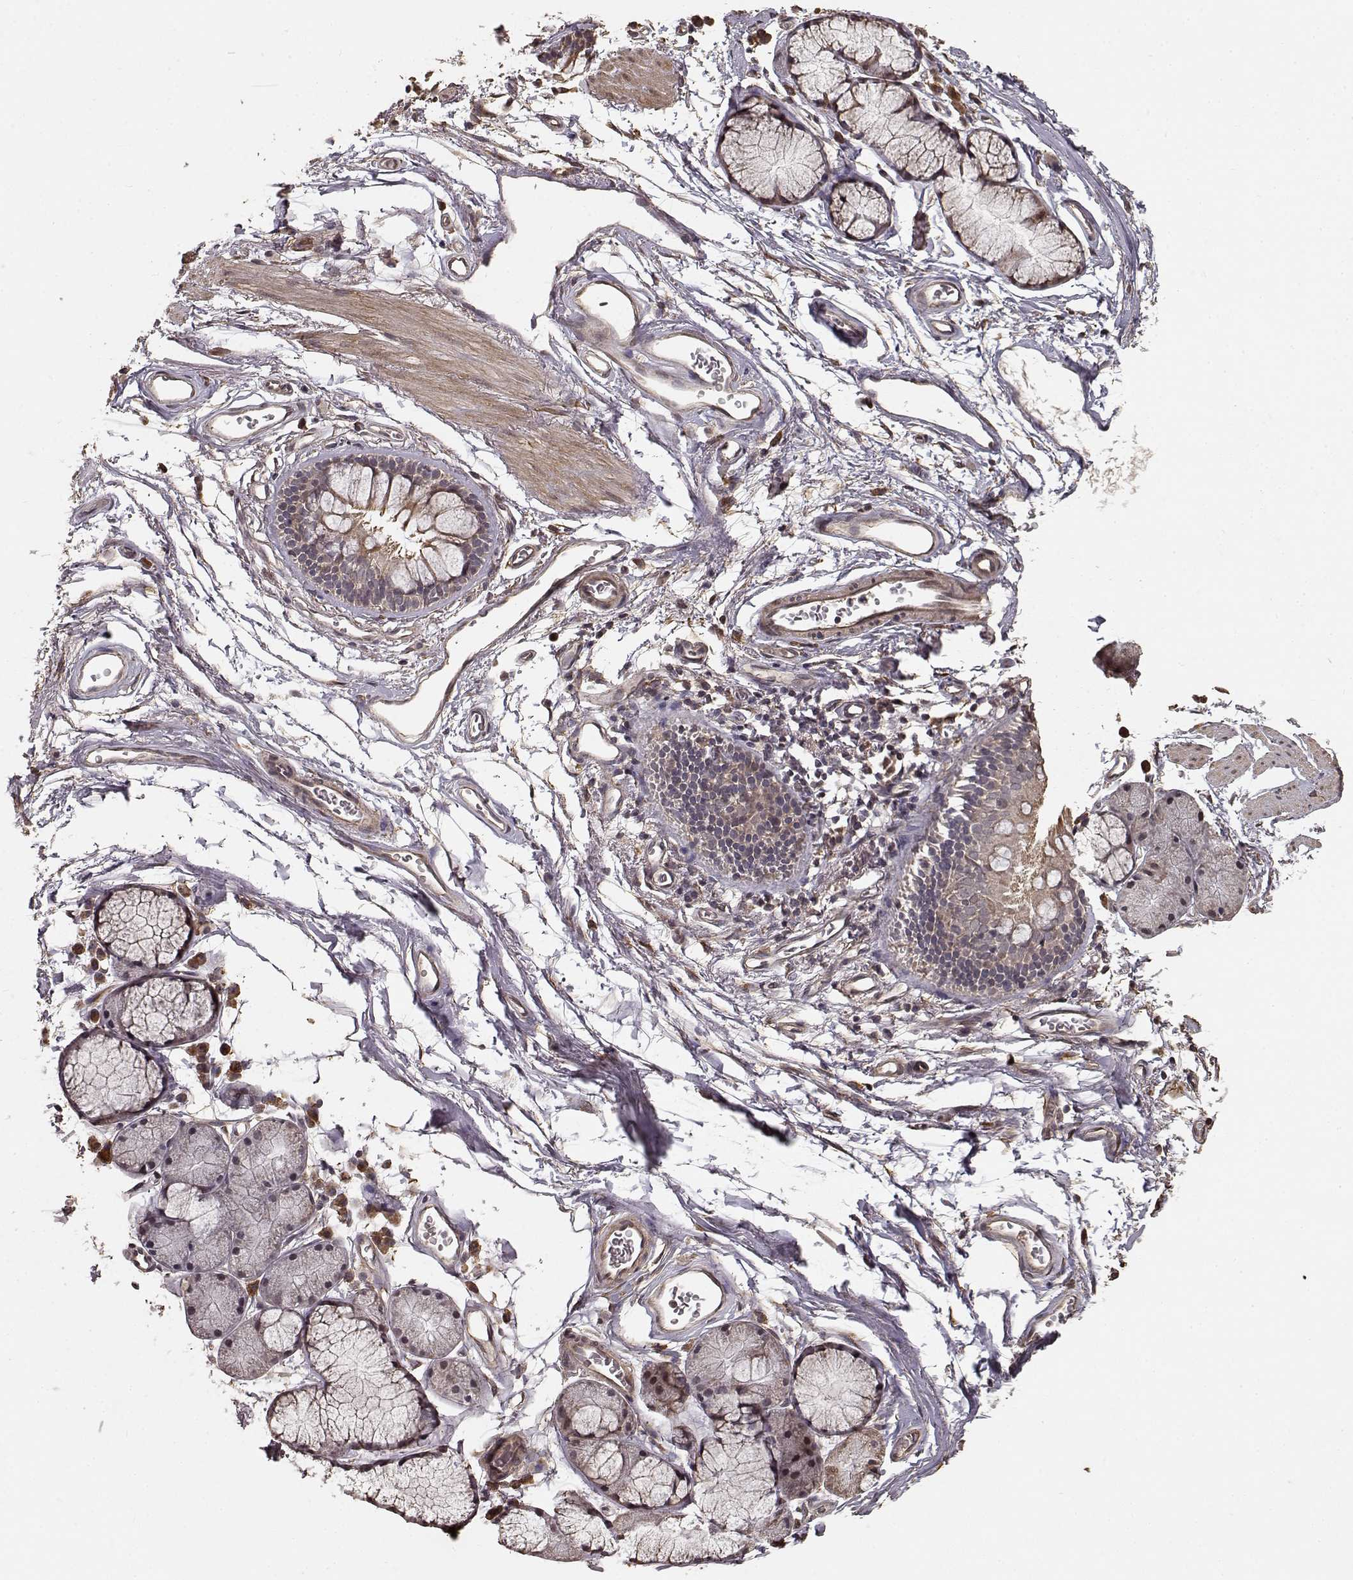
{"staining": {"intensity": "moderate", "quantity": ">75%", "location": "cytoplasmic/membranous"}, "tissue": "soft tissue", "cell_type": "Chondrocytes", "image_type": "normal", "snomed": [{"axis": "morphology", "description": "Normal tissue, NOS"}, {"axis": "topography", "description": "Cartilage tissue"}, {"axis": "topography", "description": "Bronchus"}], "caption": "A brown stain highlights moderate cytoplasmic/membranous staining of a protein in chondrocytes of normal soft tissue. (brown staining indicates protein expression, while blue staining denotes nuclei).", "gene": "USP15", "patient": {"sex": "female", "age": 79}}